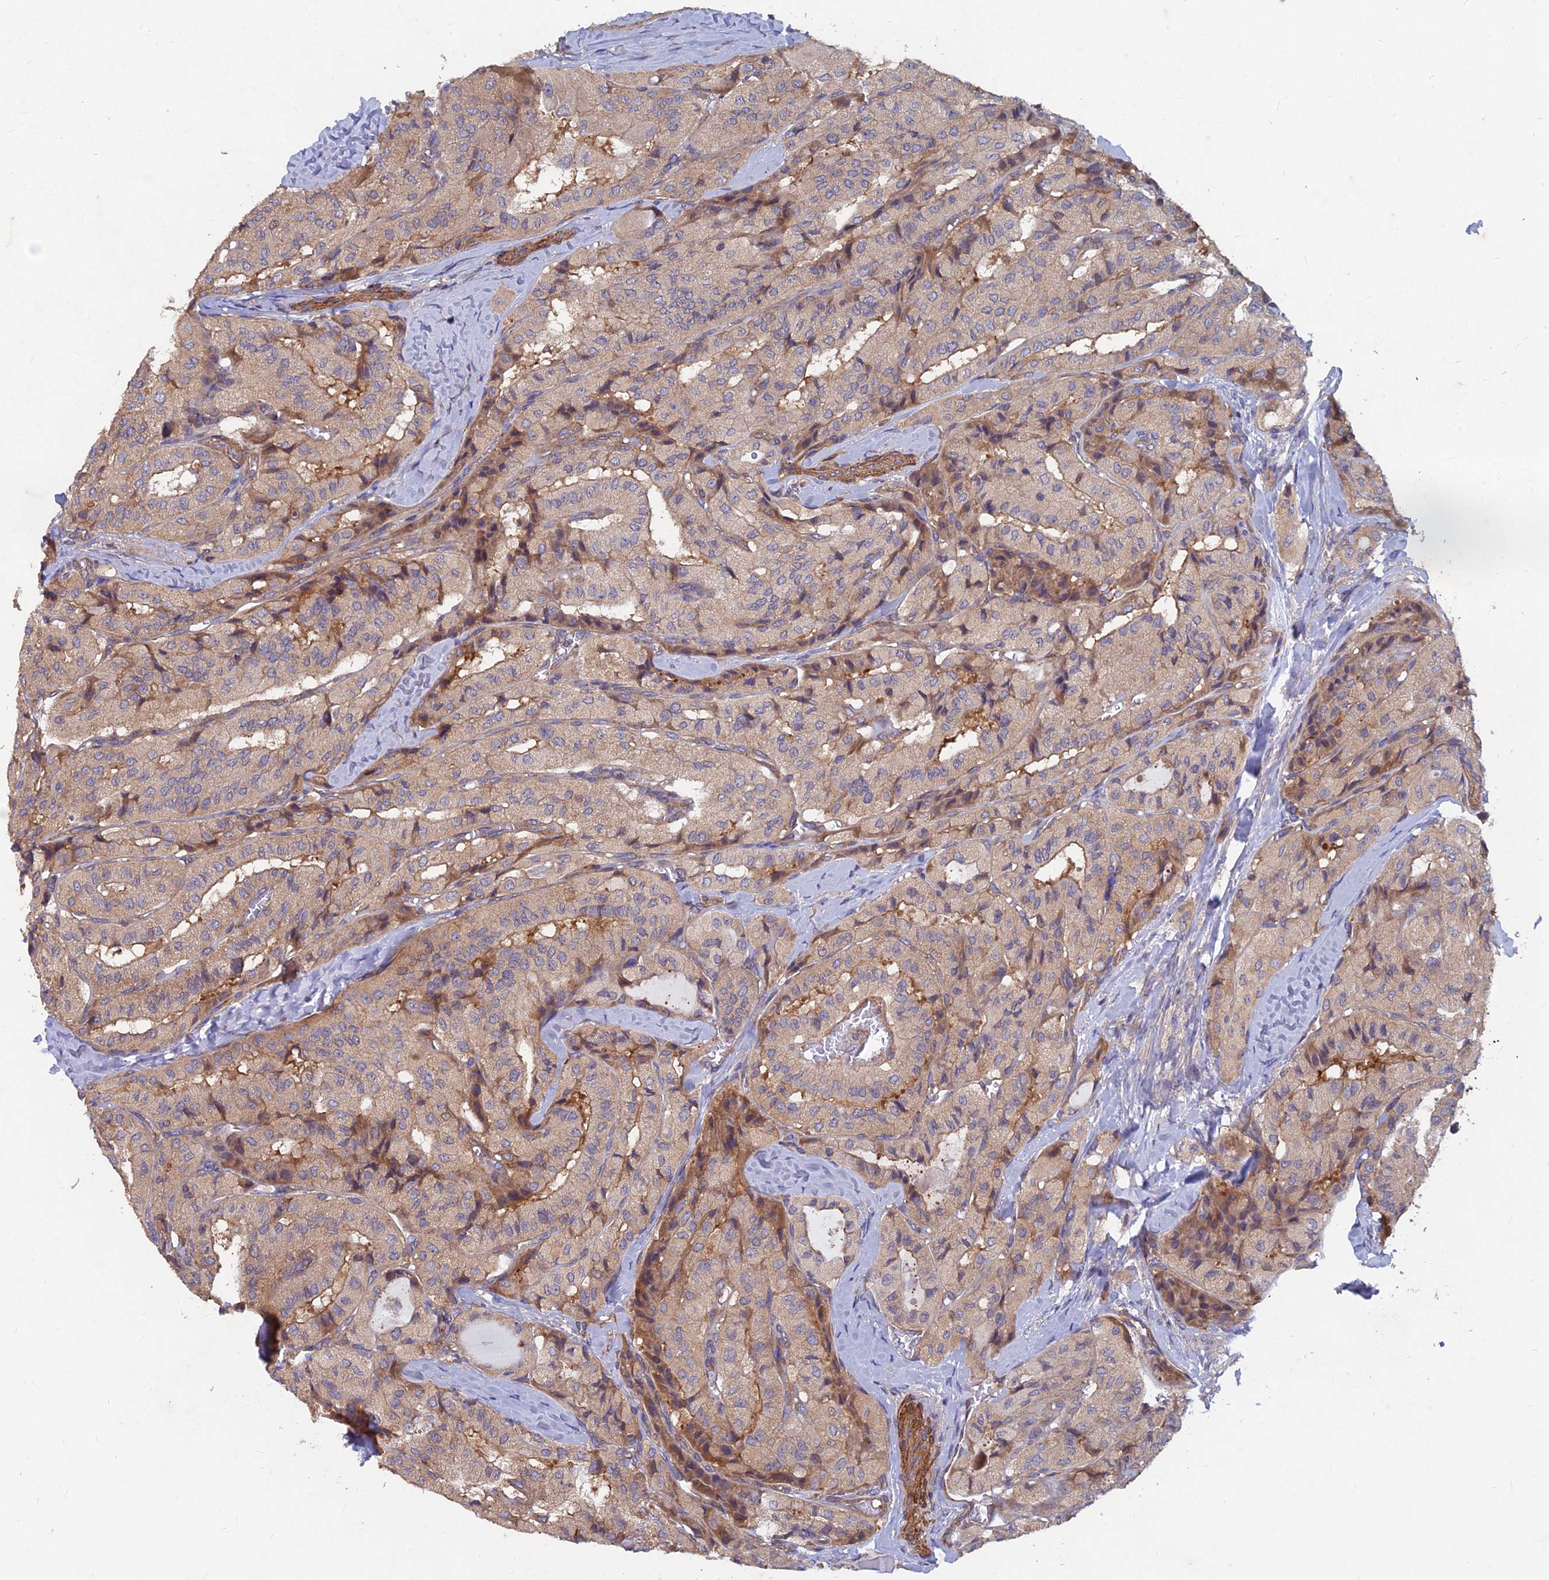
{"staining": {"intensity": "moderate", "quantity": ">75%", "location": "cytoplasmic/membranous"}, "tissue": "thyroid cancer", "cell_type": "Tumor cells", "image_type": "cancer", "snomed": [{"axis": "morphology", "description": "Normal tissue, NOS"}, {"axis": "morphology", "description": "Papillary adenocarcinoma, NOS"}, {"axis": "topography", "description": "Thyroid gland"}], "caption": "Thyroid cancer (papillary adenocarcinoma) was stained to show a protein in brown. There is medium levels of moderate cytoplasmic/membranous positivity in about >75% of tumor cells.", "gene": "NCAPG", "patient": {"sex": "female", "age": 59}}